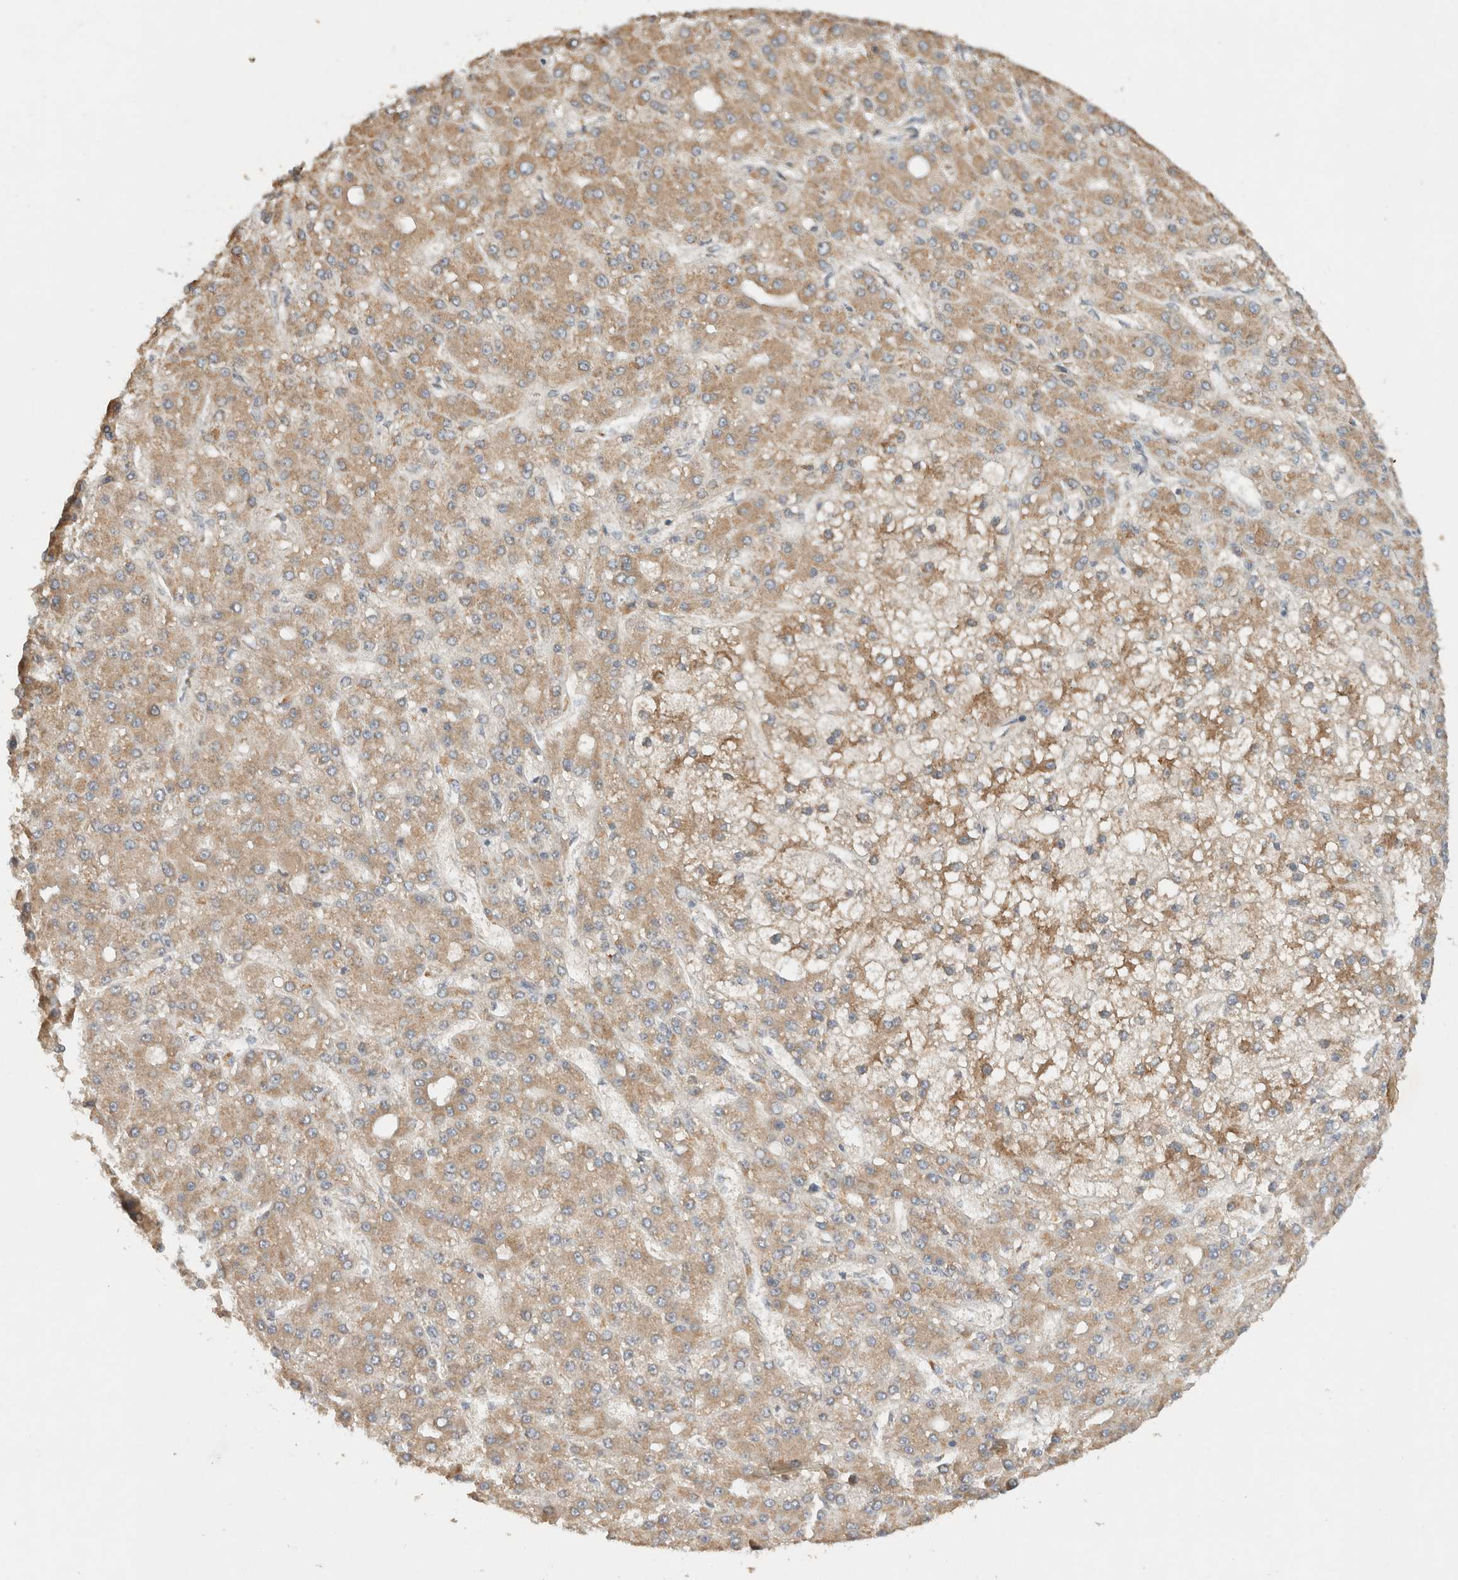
{"staining": {"intensity": "weak", "quantity": ">75%", "location": "cytoplasmic/membranous"}, "tissue": "liver cancer", "cell_type": "Tumor cells", "image_type": "cancer", "snomed": [{"axis": "morphology", "description": "Carcinoma, Hepatocellular, NOS"}, {"axis": "topography", "description": "Liver"}], "caption": "Liver hepatocellular carcinoma stained with DAB immunohistochemistry exhibits low levels of weak cytoplasmic/membranous positivity in about >75% of tumor cells.", "gene": "ARFGEF2", "patient": {"sex": "male", "age": 67}}